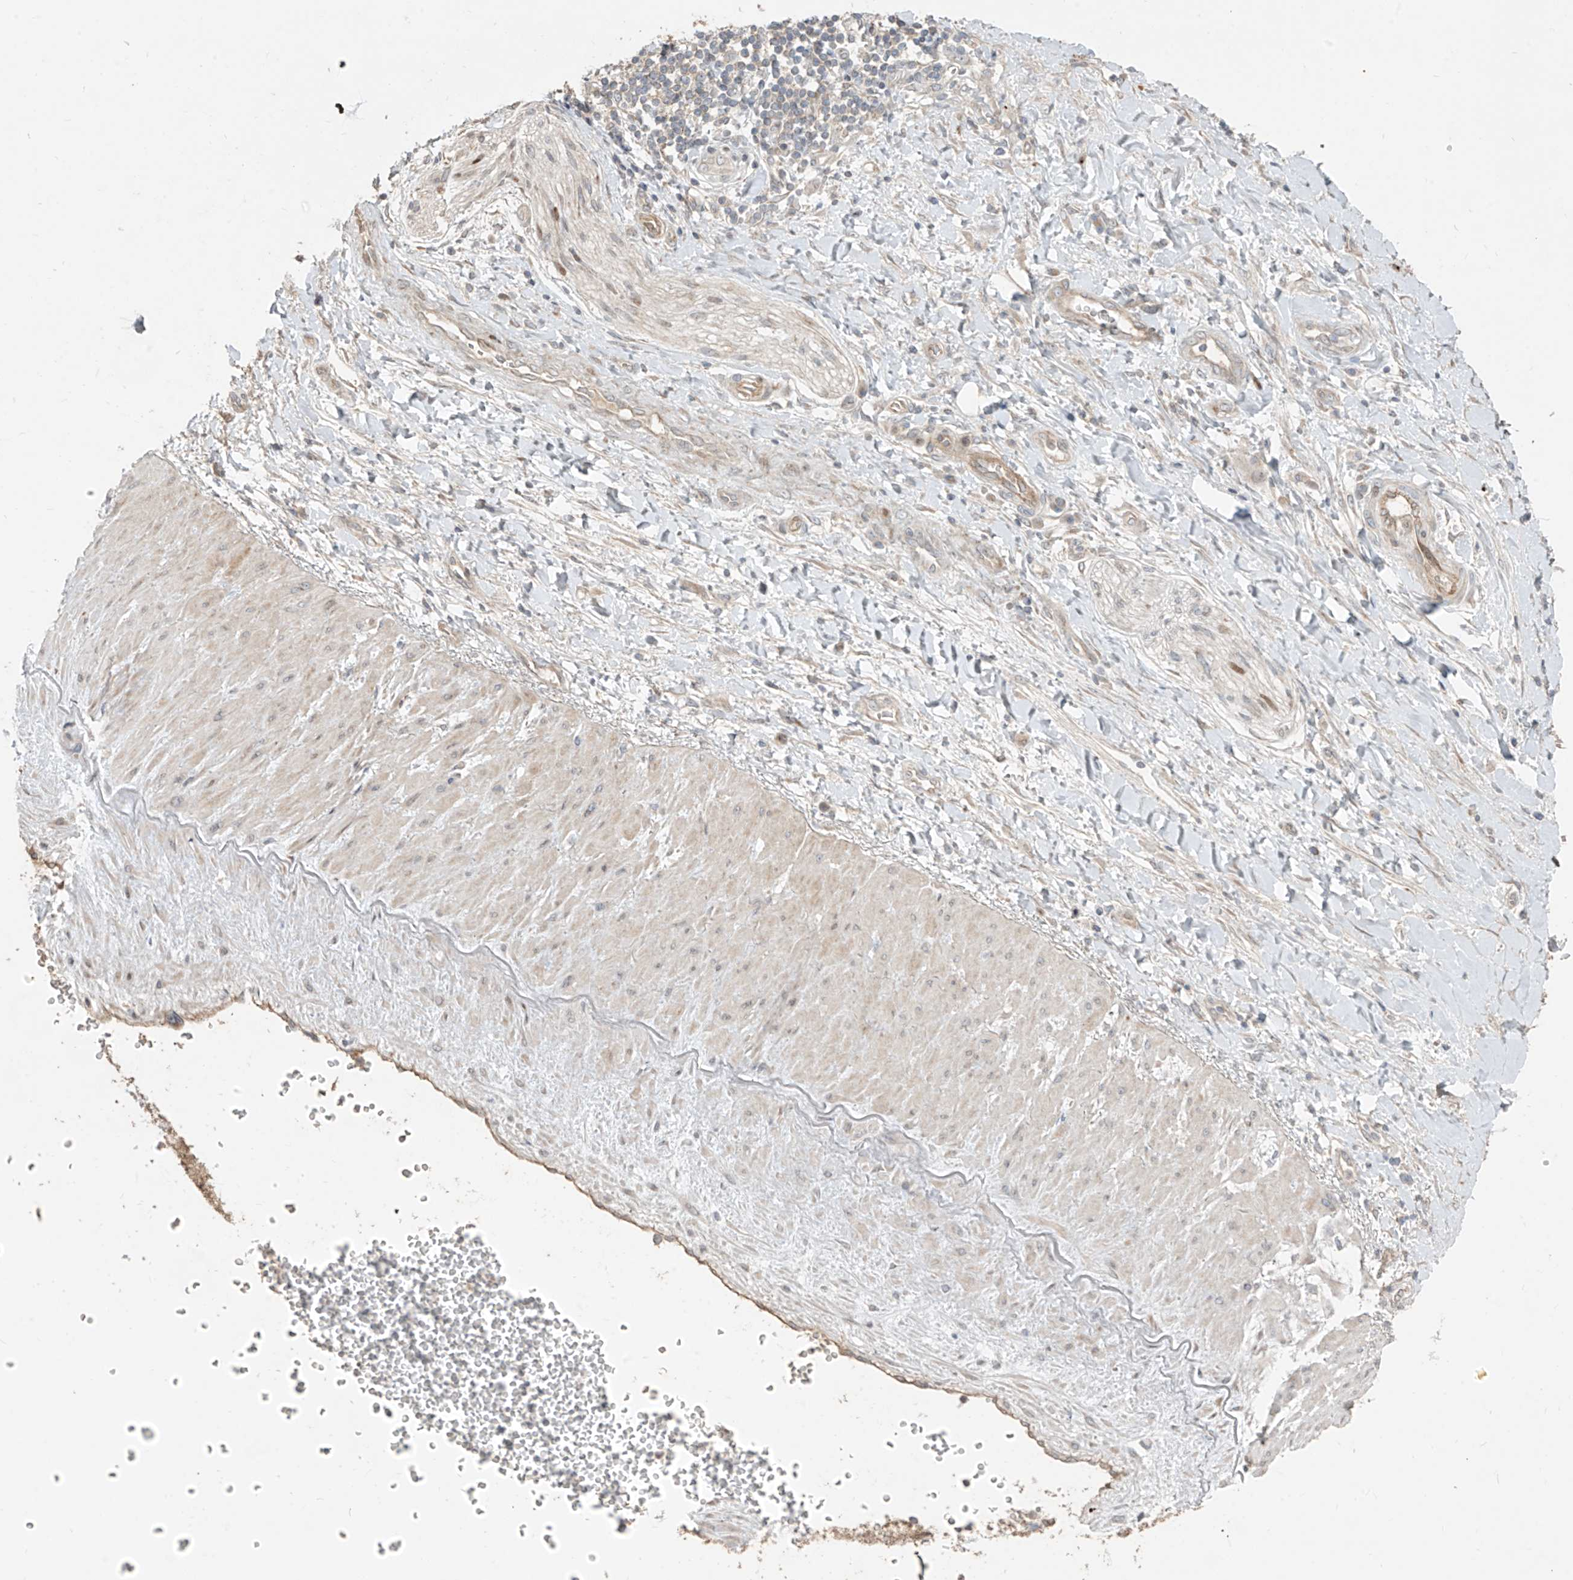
{"staining": {"intensity": "strong", "quantity": ">75%", "location": "cytoplasmic/membranous"}, "tissue": "soft tissue", "cell_type": "Chondrocytes", "image_type": "normal", "snomed": [{"axis": "morphology", "description": "Normal tissue, NOS"}, {"axis": "morphology", "description": "Adenocarcinoma, NOS"}, {"axis": "topography", "description": "Pancreas"}, {"axis": "topography", "description": "Peripheral nerve tissue"}], "caption": "Protein expression analysis of unremarkable human soft tissue reveals strong cytoplasmic/membranous staining in approximately >75% of chondrocytes. The staining was performed using DAB (3,3'-diaminobenzidine) to visualize the protein expression in brown, while the nuclei were stained in blue with hematoxylin (Magnification: 20x).", "gene": "ABTB1", "patient": {"sex": "male", "age": 59}}